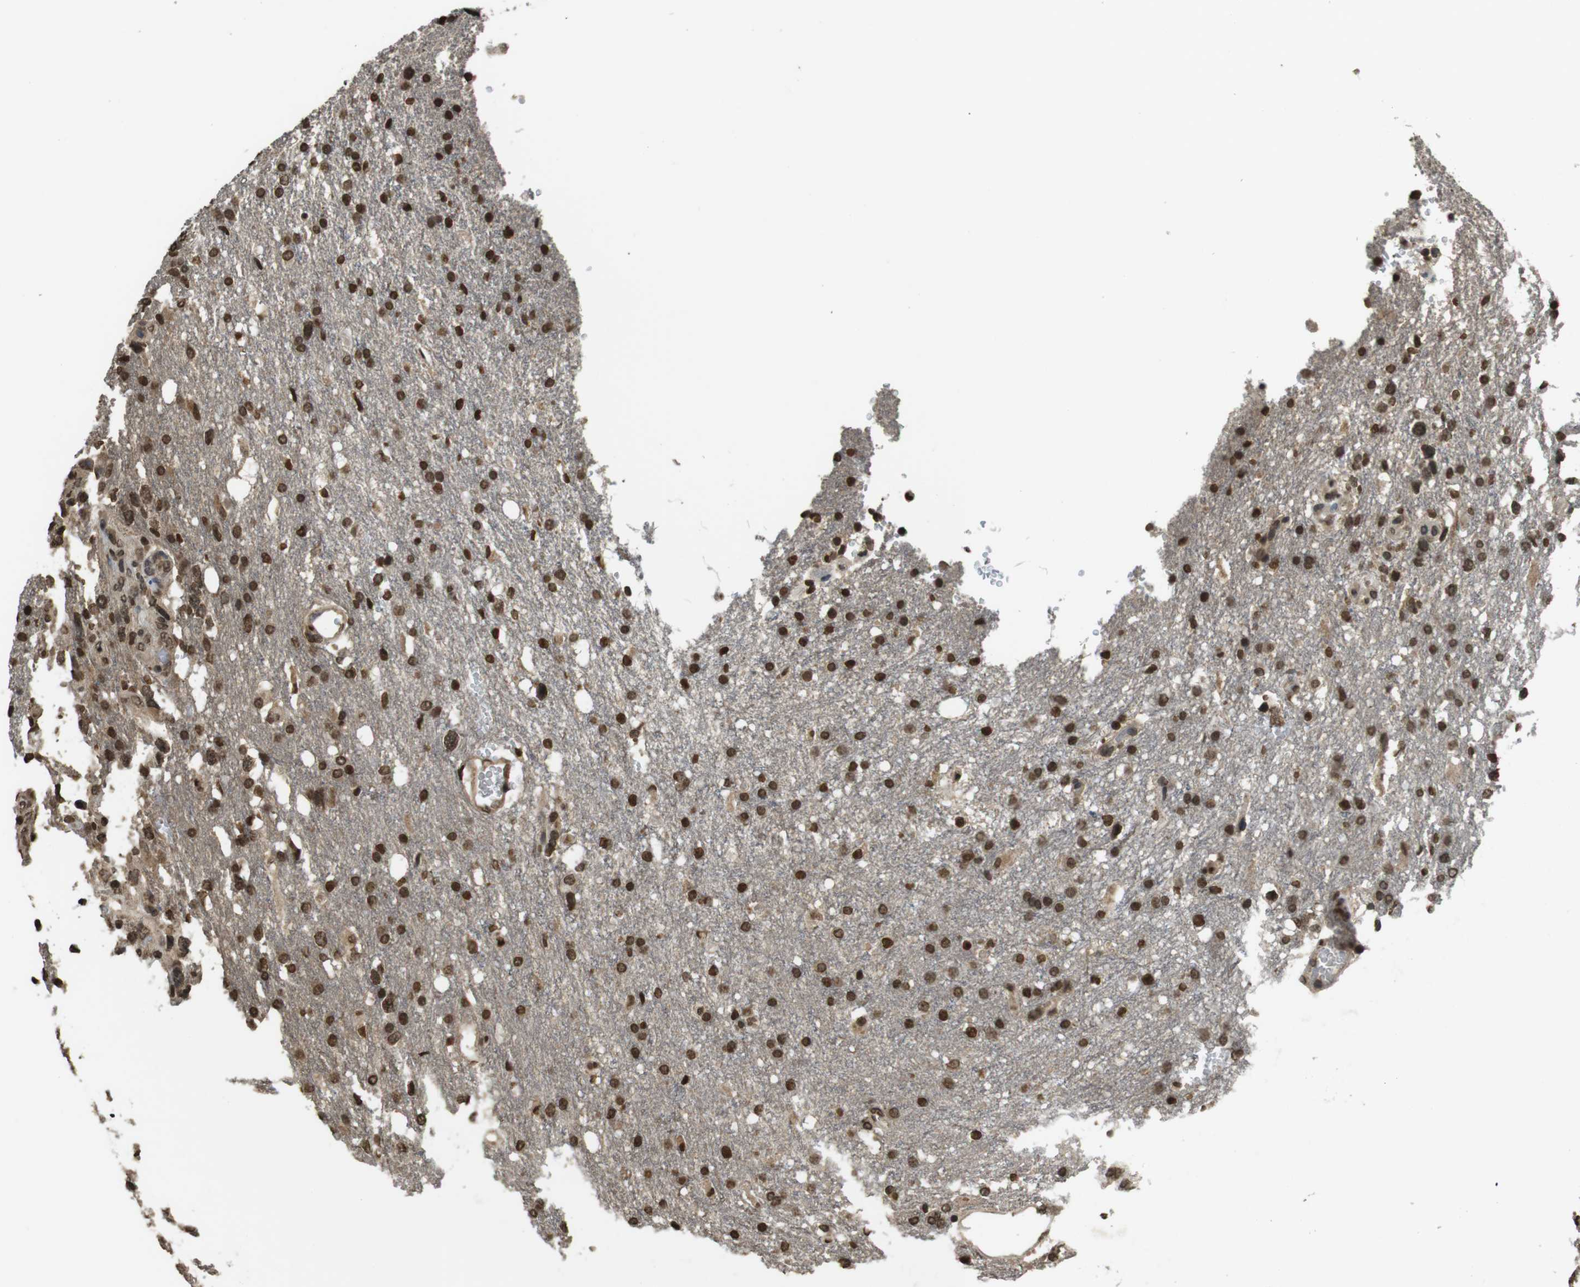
{"staining": {"intensity": "strong", "quantity": ">75%", "location": "nuclear"}, "tissue": "glioma", "cell_type": "Tumor cells", "image_type": "cancer", "snomed": [{"axis": "morphology", "description": "Glioma, malignant, High grade"}, {"axis": "topography", "description": "Brain"}], "caption": "There is high levels of strong nuclear staining in tumor cells of glioma, as demonstrated by immunohistochemical staining (brown color).", "gene": "MAF", "patient": {"sex": "female", "age": 58}}